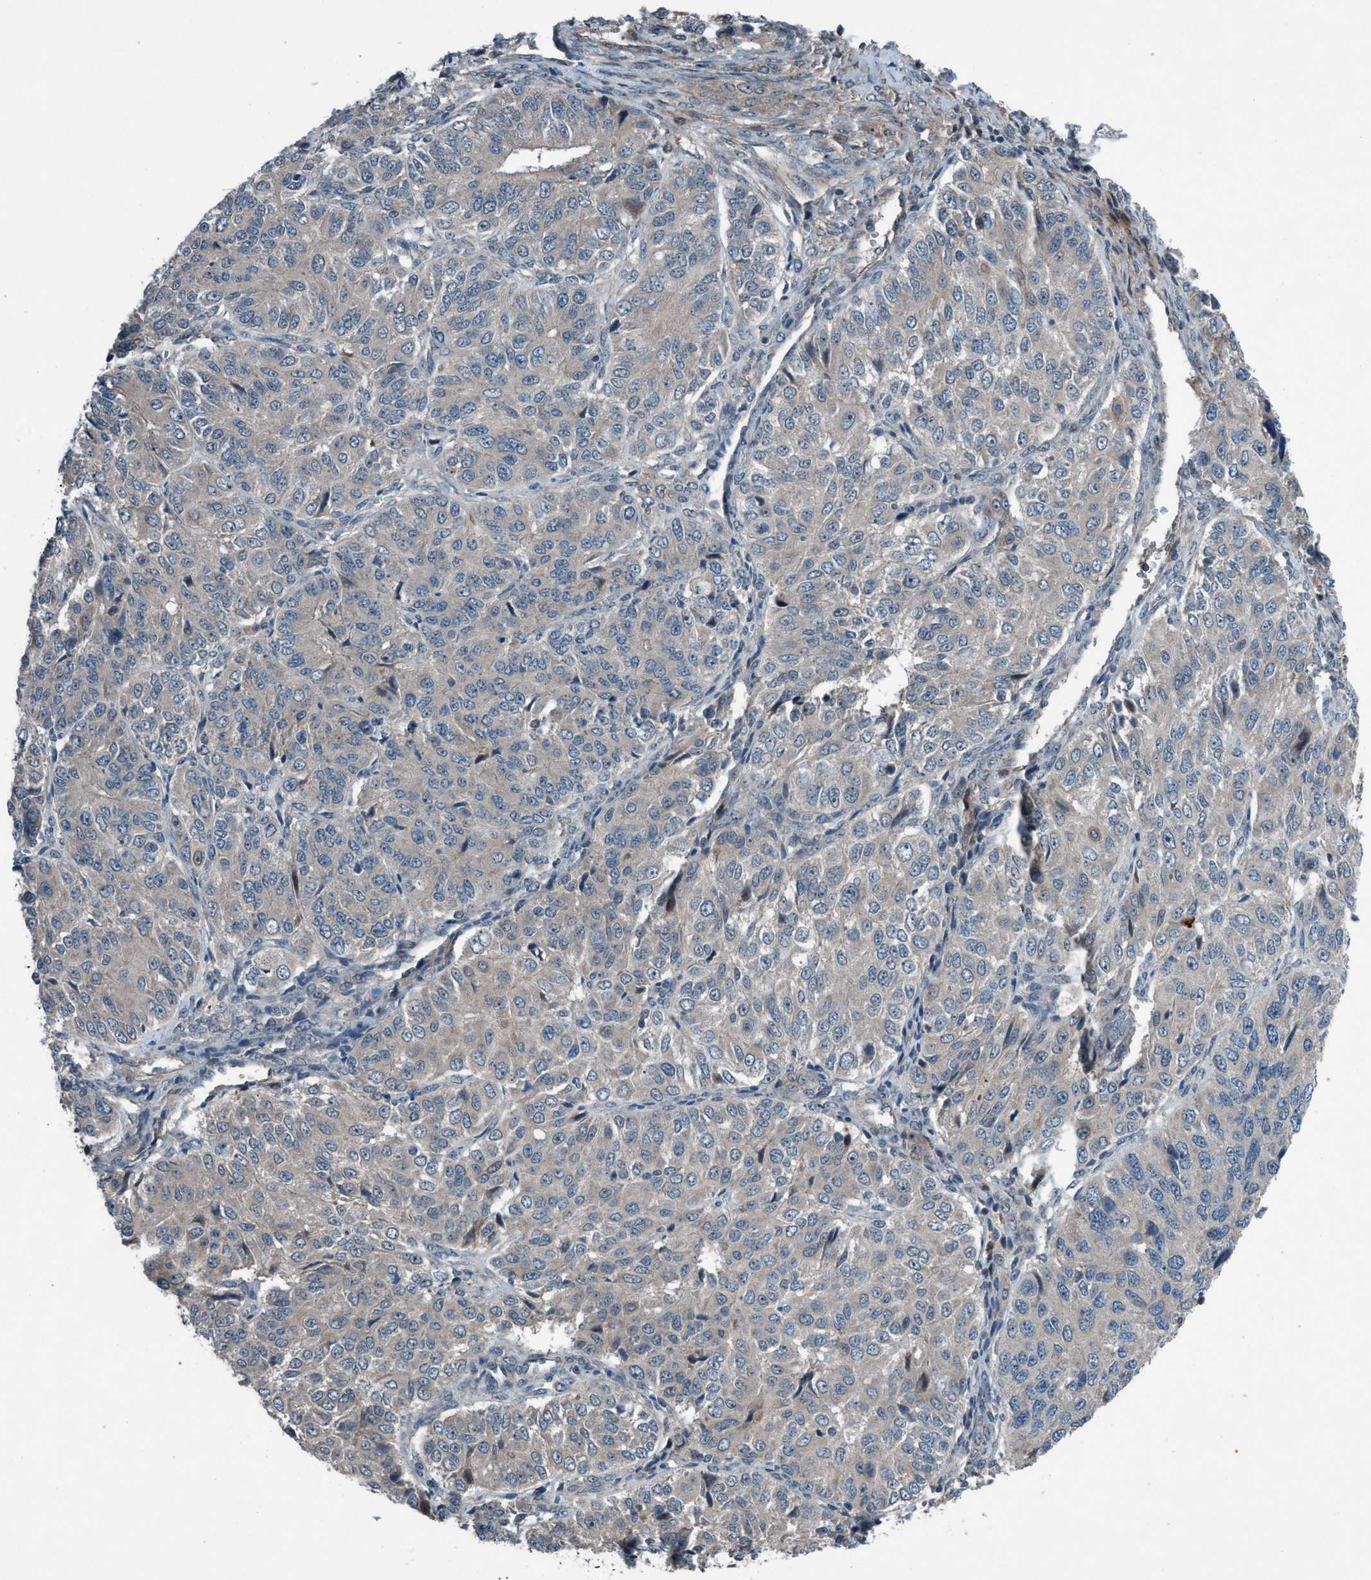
{"staining": {"intensity": "negative", "quantity": "none", "location": "none"}, "tissue": "ovarian cancer", "cell_type": "Tumor cells", "image_type": "cancer", "snomed": [{"axis": "morphology", "description": "Carcinoma, endometroid"}, {"axis": "topography", "description": "Ovary"}], "caption": "Micrograph shows no protein staining in tumor cells of ovarian endometroid carcinoma tissue.", "gene": "NISCH", "patient": {"sex": "female", "age": 51}}